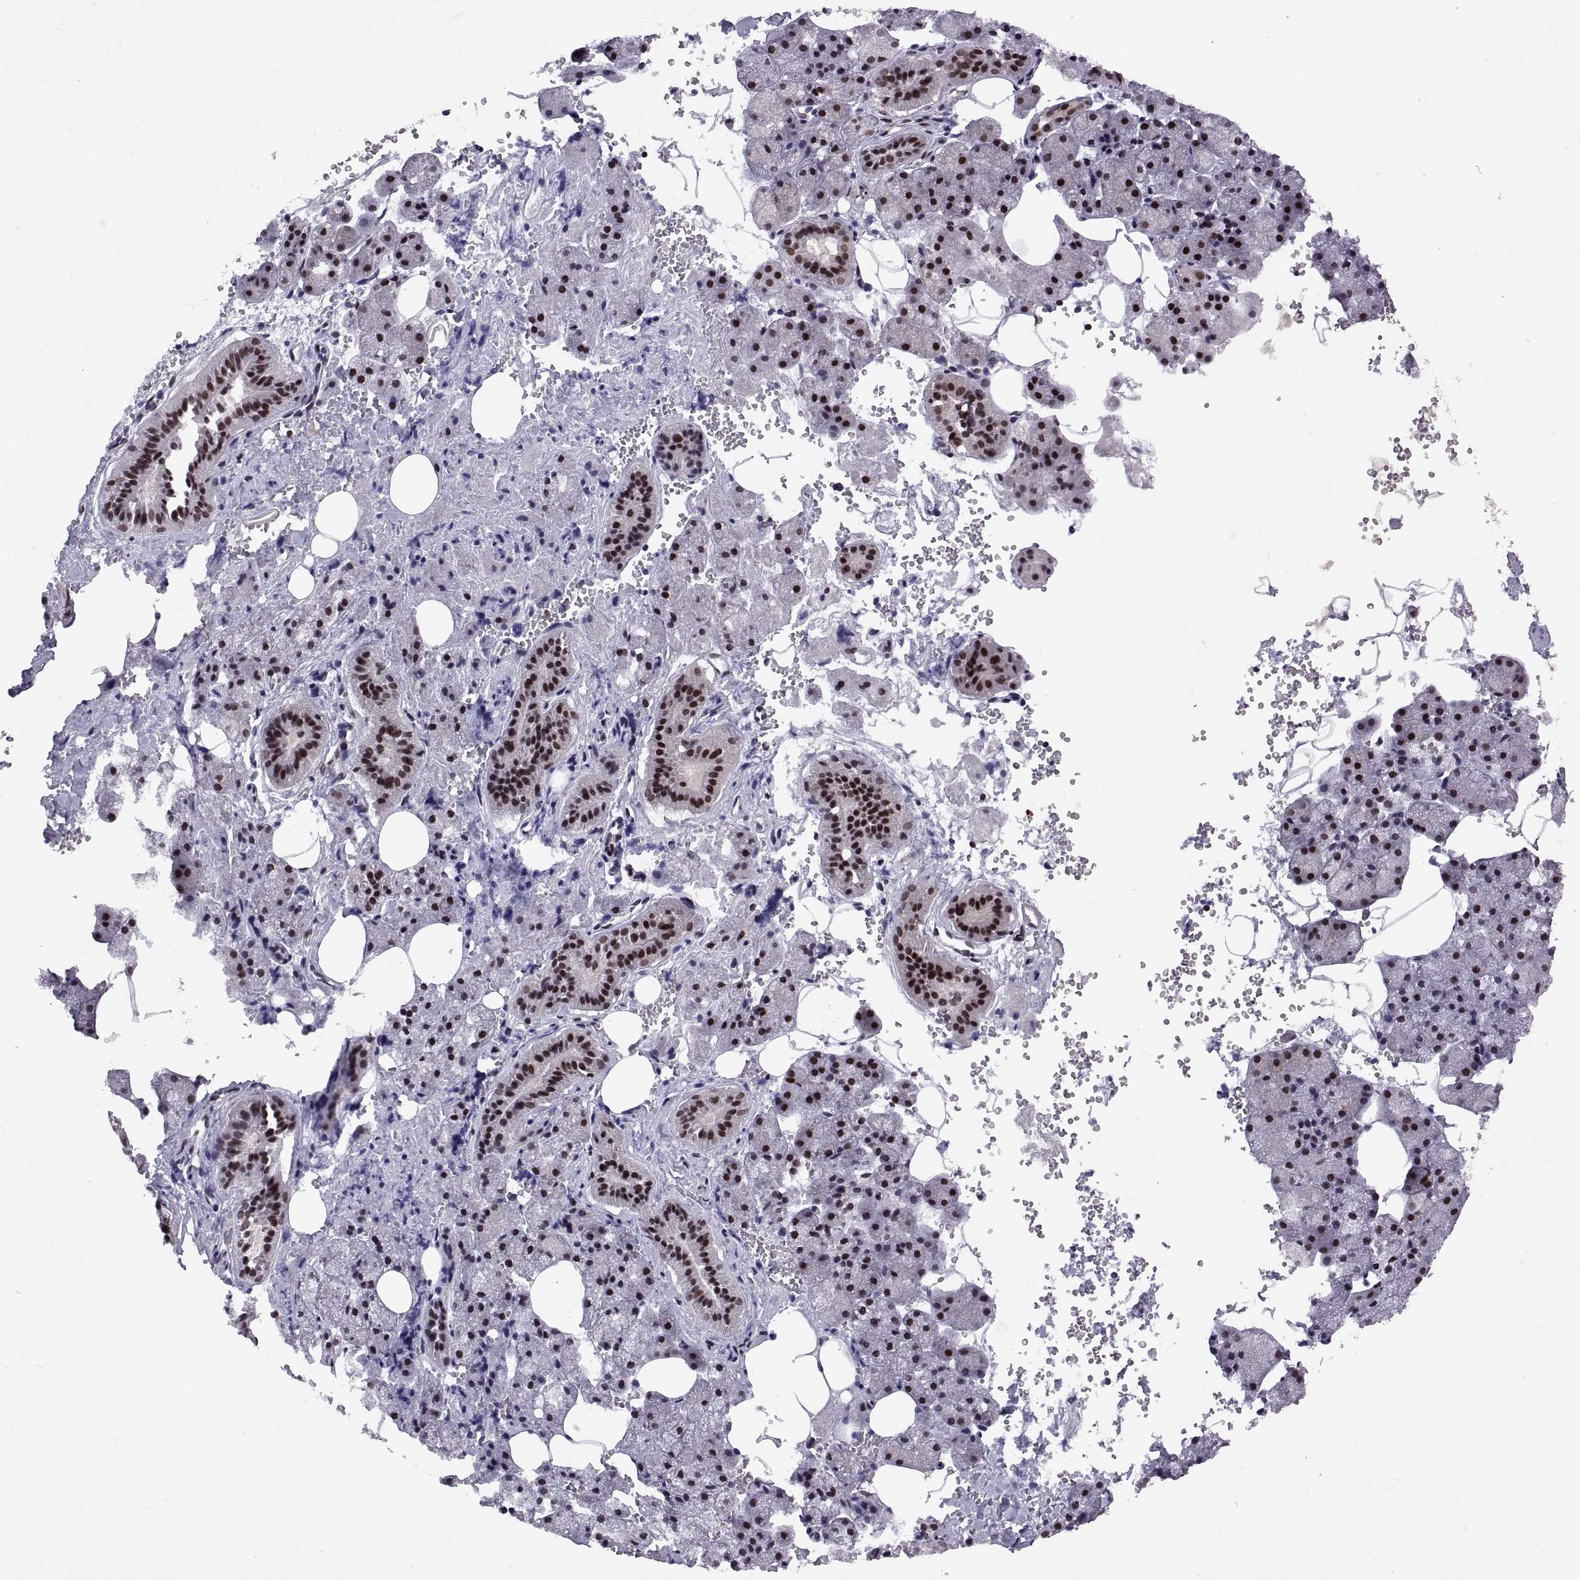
{"staining": {"intensity": "strong", "quantity": ">75%", "location": "nuclear"}, "tissue": "salivary gland", "cell_type": "Glandular cells", "image_type": "normal", "snomed": [{"axis": "morphology", "description": "Normal tissue, NOS"}, {"axis": "topography", "description": "Salivary gland"}], "caption": "About >75% of glandular cells in normal salivary gland reveal strong nuclear protein expression as visualized by brown immunohistochemical staining.", "gene": "MT1E", "patient": {"sex": "male", "age": 38}}